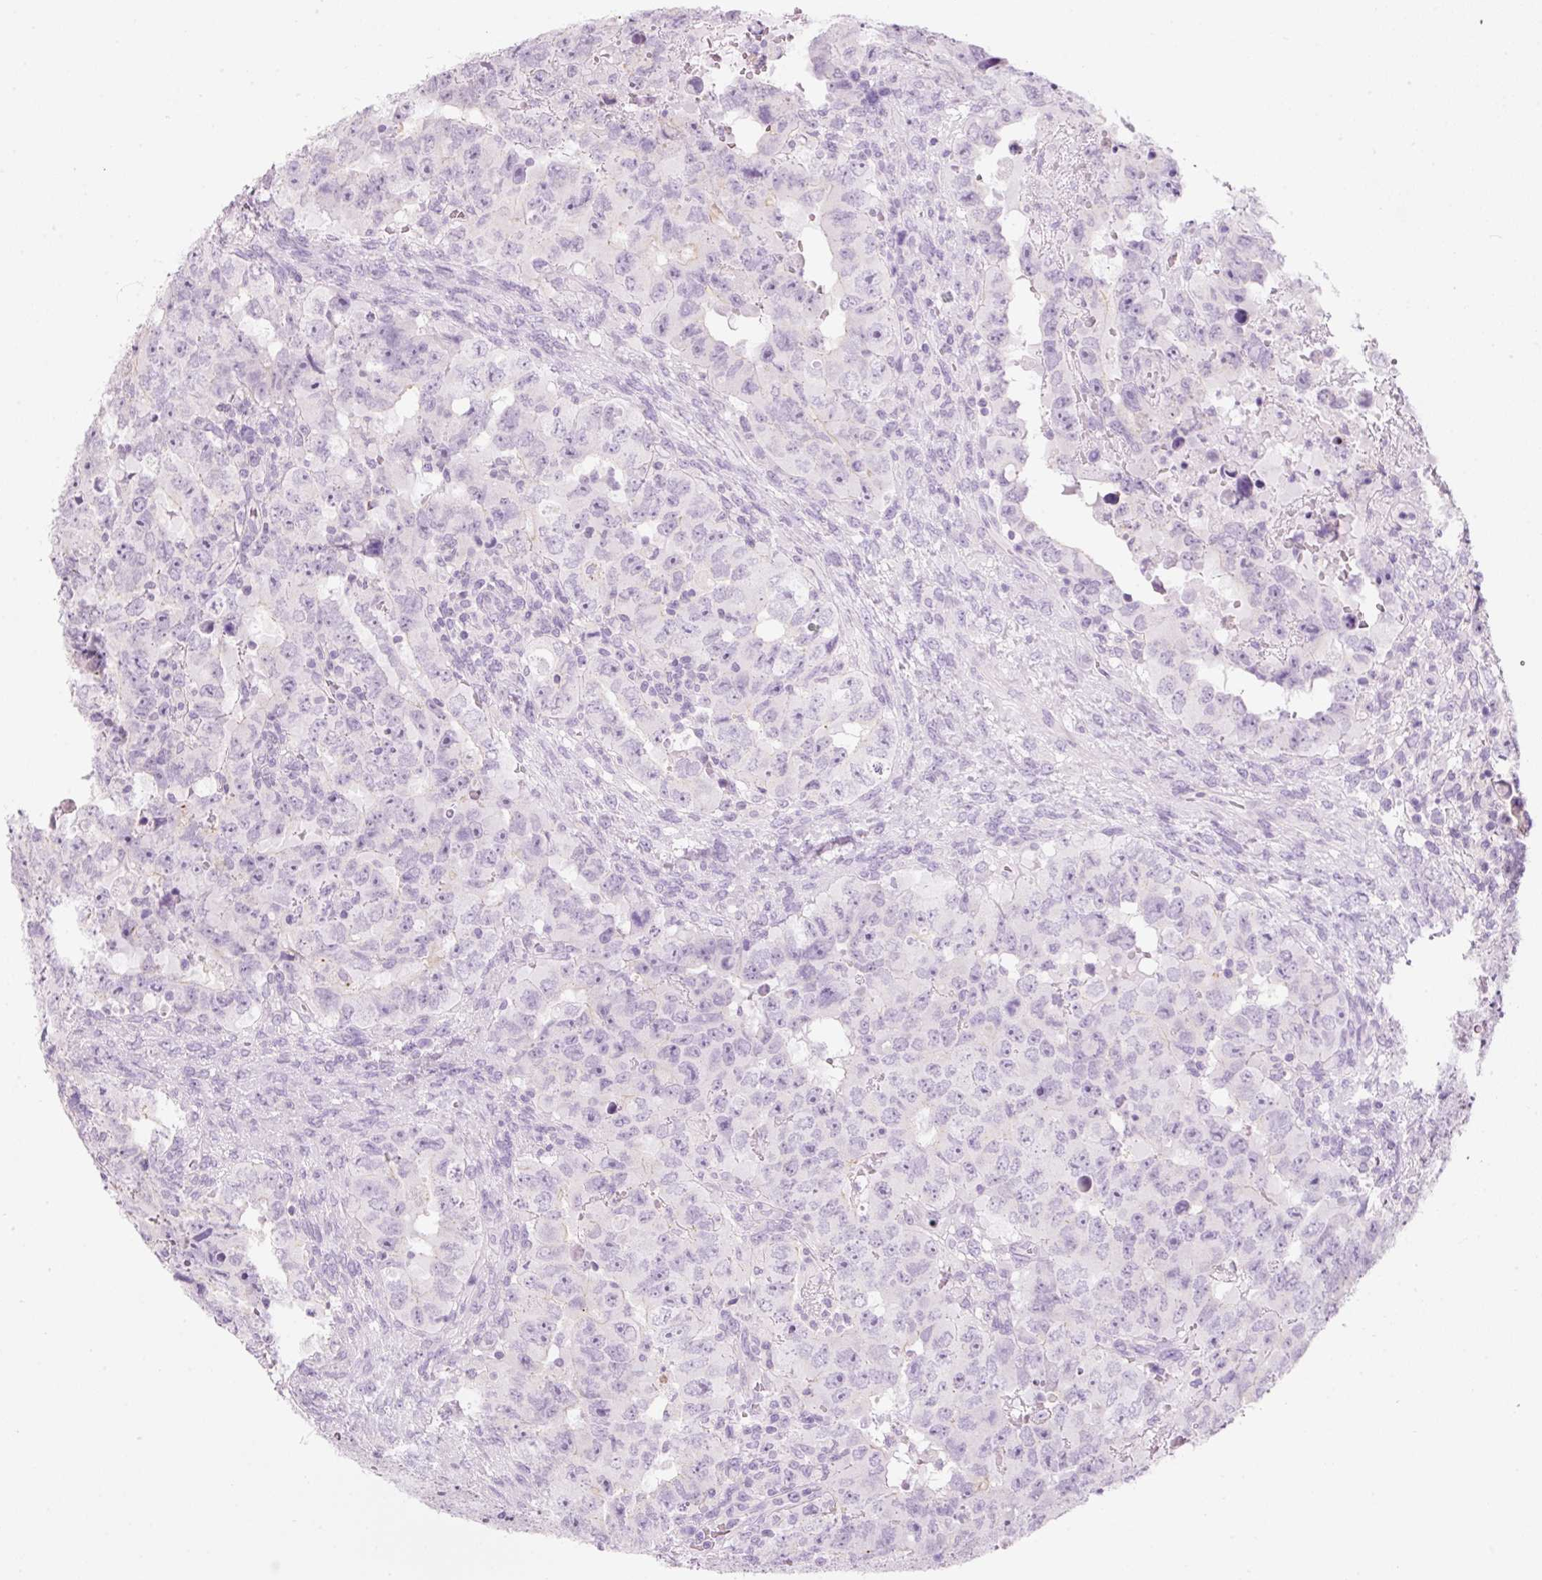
{"staining": {"intensity": "negative", "quantity": "none", "location": "none"}, "tissue": "testis cancer", "cell_type": "Tumor cells", "image_type": "cancer", "snomed": [{"axis": "morphology", "description": "Carcinoma, Embryonal, NOS"}, {"axis": "topography", "description": "Testis"}], "caption": "Image shows no protein expression in tumor cells of testis cancer (embryonal carcinoma) tissue.", "gene": "CMA1", "patient": {"sex": "male", "age": 24}}